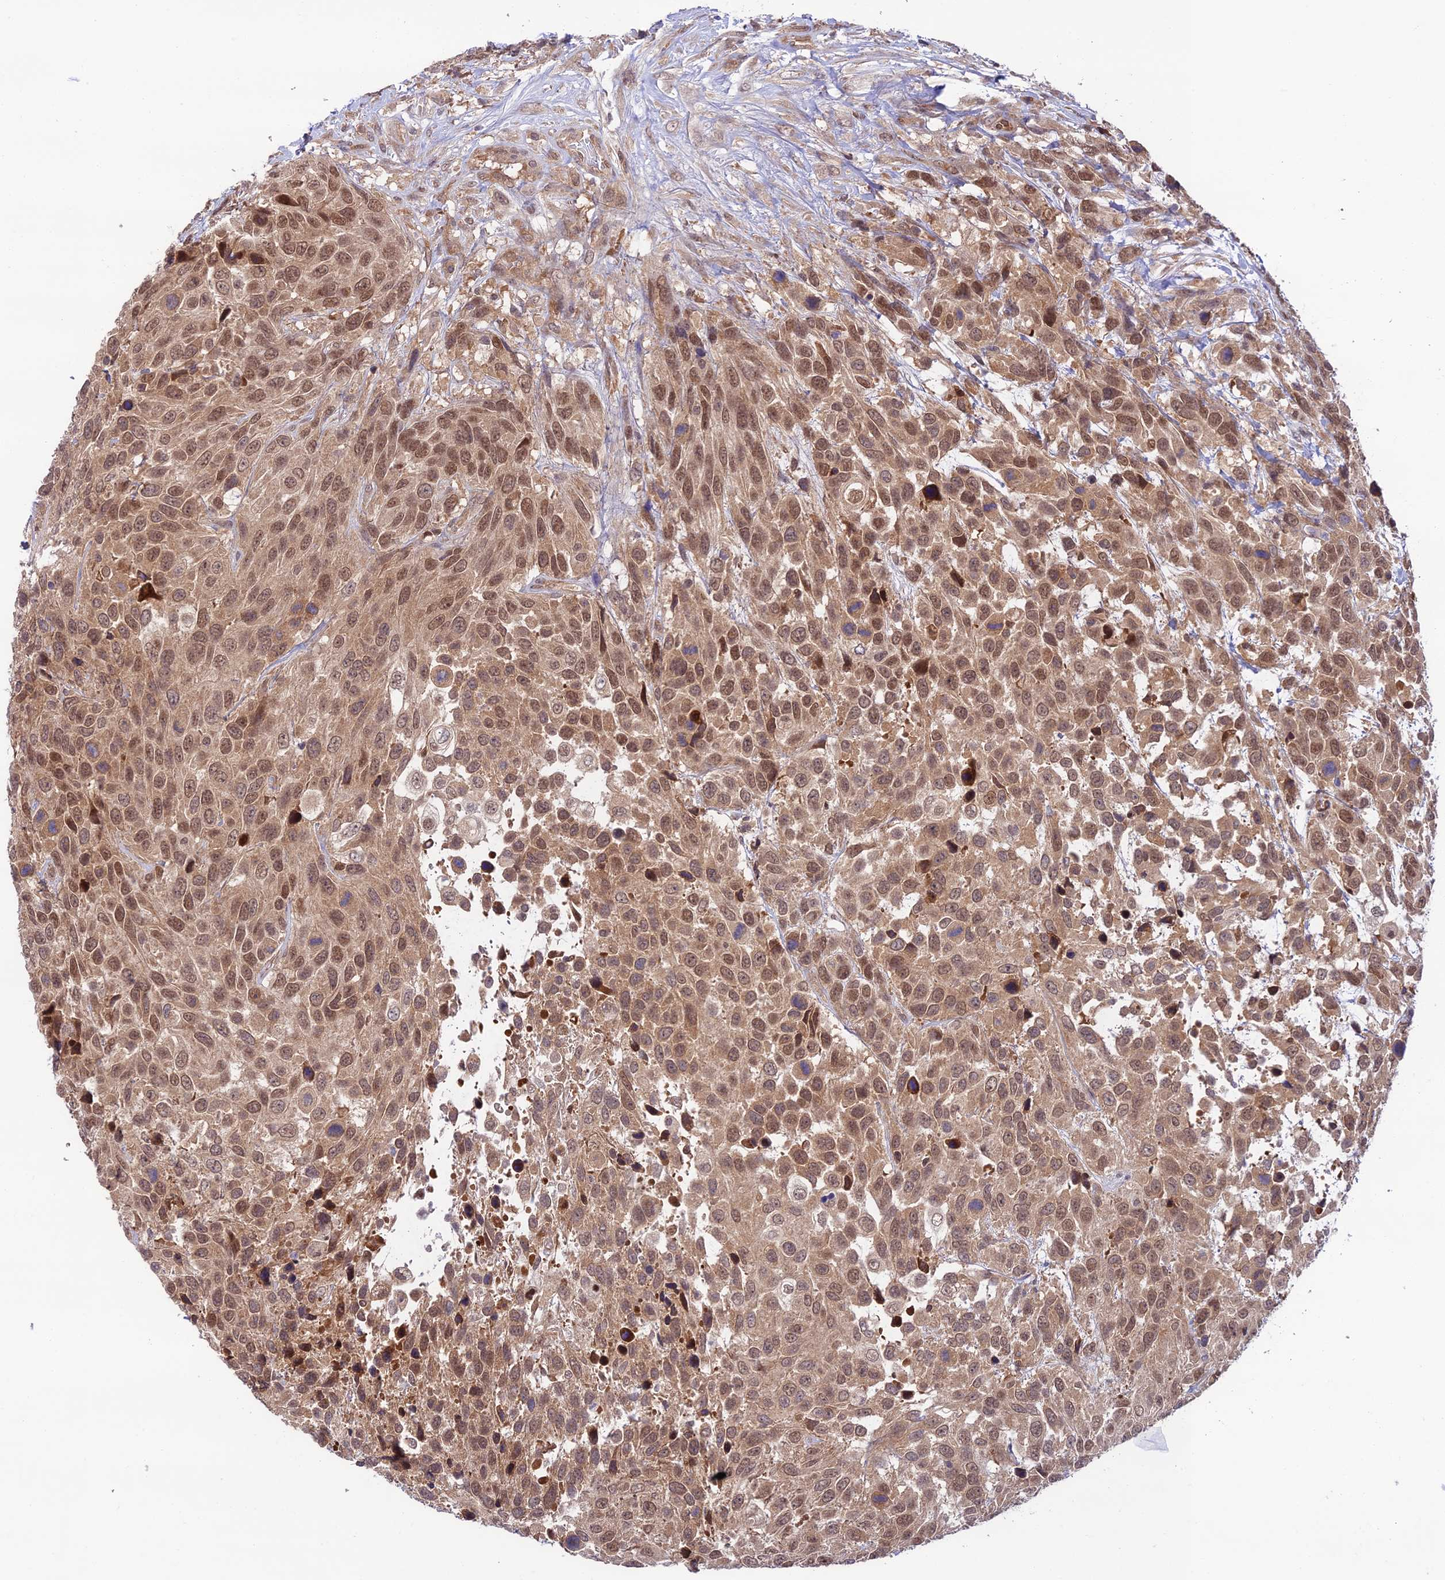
{"staining": {"intensity": "moderate", "quantity": ">75%", "location": "cytoplasmic/membranous,nuclear"}, "tissue": "urothelial cancer", "cell_type": "Tumor cells", "image_type": "cancer", "snomed": [{"axis": "morphology", "description": "Urothelial carcinoma, High grade"}, {"axis": "topography", "description": "Urinary bladder"}], "caption": "Immunohistochemistry histopathology image of neoplastic tissue: human urothelial carcinoma (high-grade) stained using immunohistochemistry (IHC) displays medium levels of moderate protein expression localized specifically in the cytoplasmic/membranous and nuclear of tumor cells, appearing as a cytoplasmic/membranous and nuclear brown color.", "gene": "TRIM40", "patient": {"sex": "female", "age": 70}}